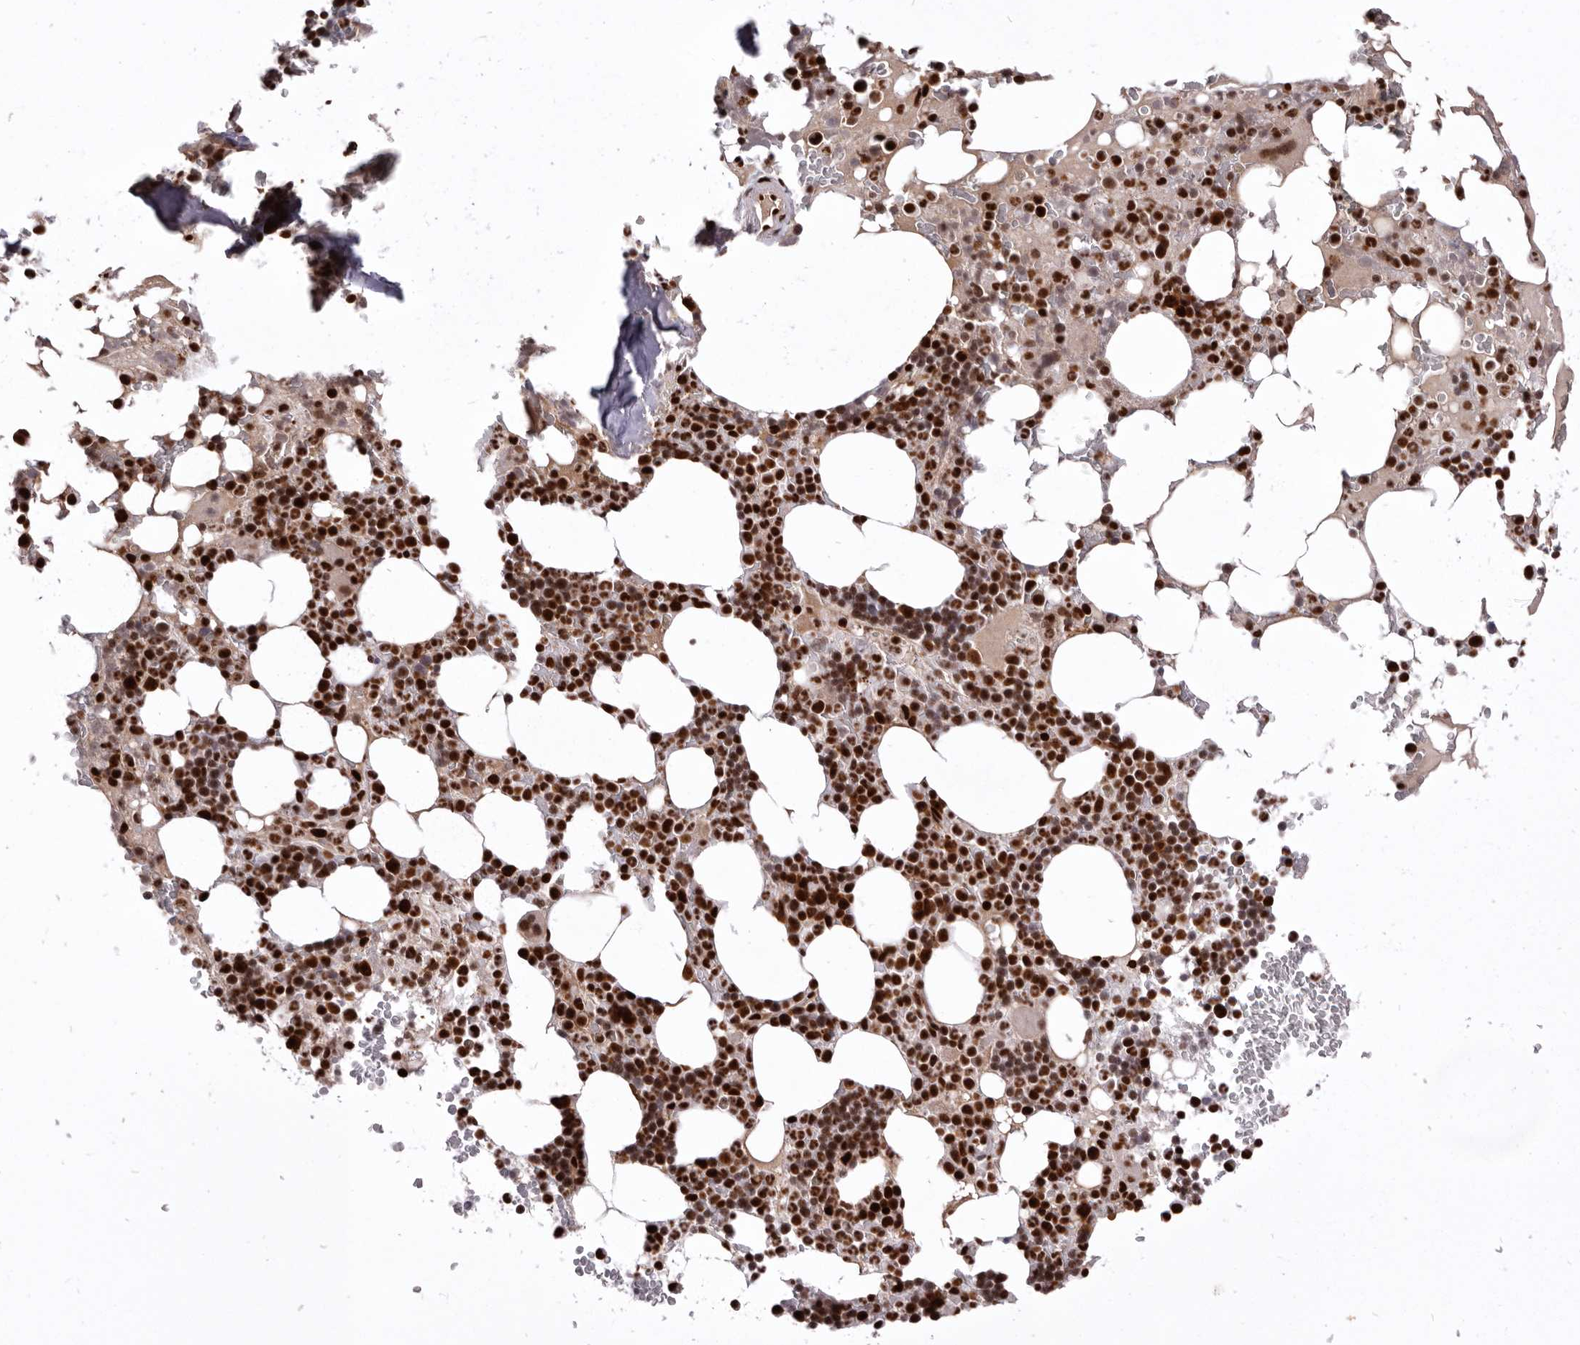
{"staining": {"intensity": "strong", "quantity": ">75%", "location": "nuclear"}, "tissue": "bone marrow", "cell_type": "Hematopoietic cells", "image_type": "normal", "snomed": [{"axis": "morphology", "description": "Normal tissue, NOS"}, {"axis": "topography", "description": "Bone marrow"}], "caption": "Approximately >75% of hematopoietic cells in unremarkable bone marrow exhibit strong nuclear protein expression as visualized by brown immunohistochemical staining.", "gene": "CHTOP", "patient": {"sex": "male", "age": 58}}